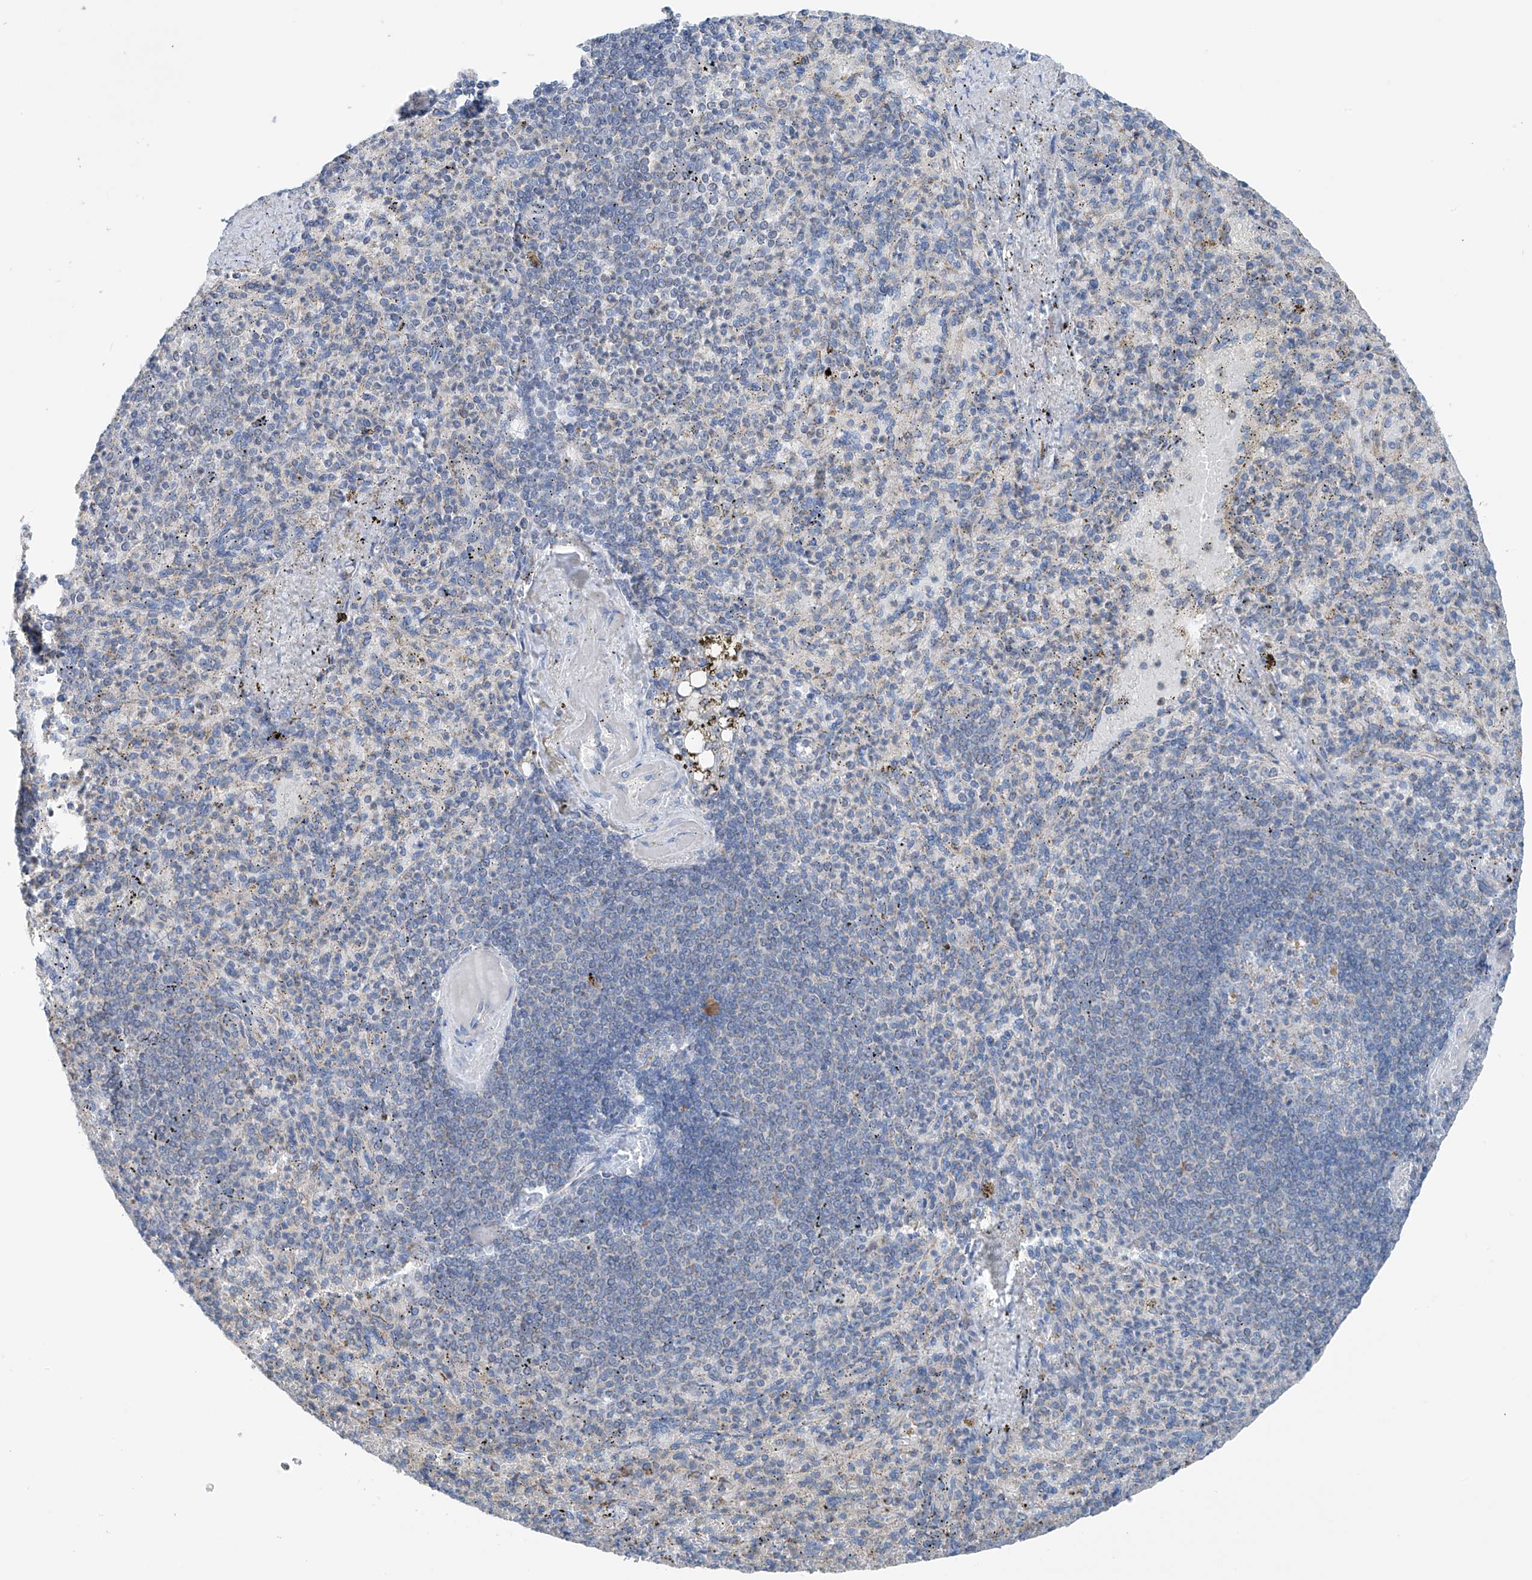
{"staining": {"intensity": "negative", "quantity": "none", "location": "none"}, "tissue": "spleen", "cell_type": "Cells in red pulp", "image_type": "normal", "snomed": [{"axis": "morphology", "description": "Normal tissue, NOS"}, {"axis": "topography", "description": "Spleen"}], "caption": "Cells in red pulp show no significant protein positivity in normal spleen. (DAB (3,3'-diaminobenzidine) IHC with hematoxylin counter stain).", "gene": "SYN3", "patient": {"sex": "female", "age": 74}}